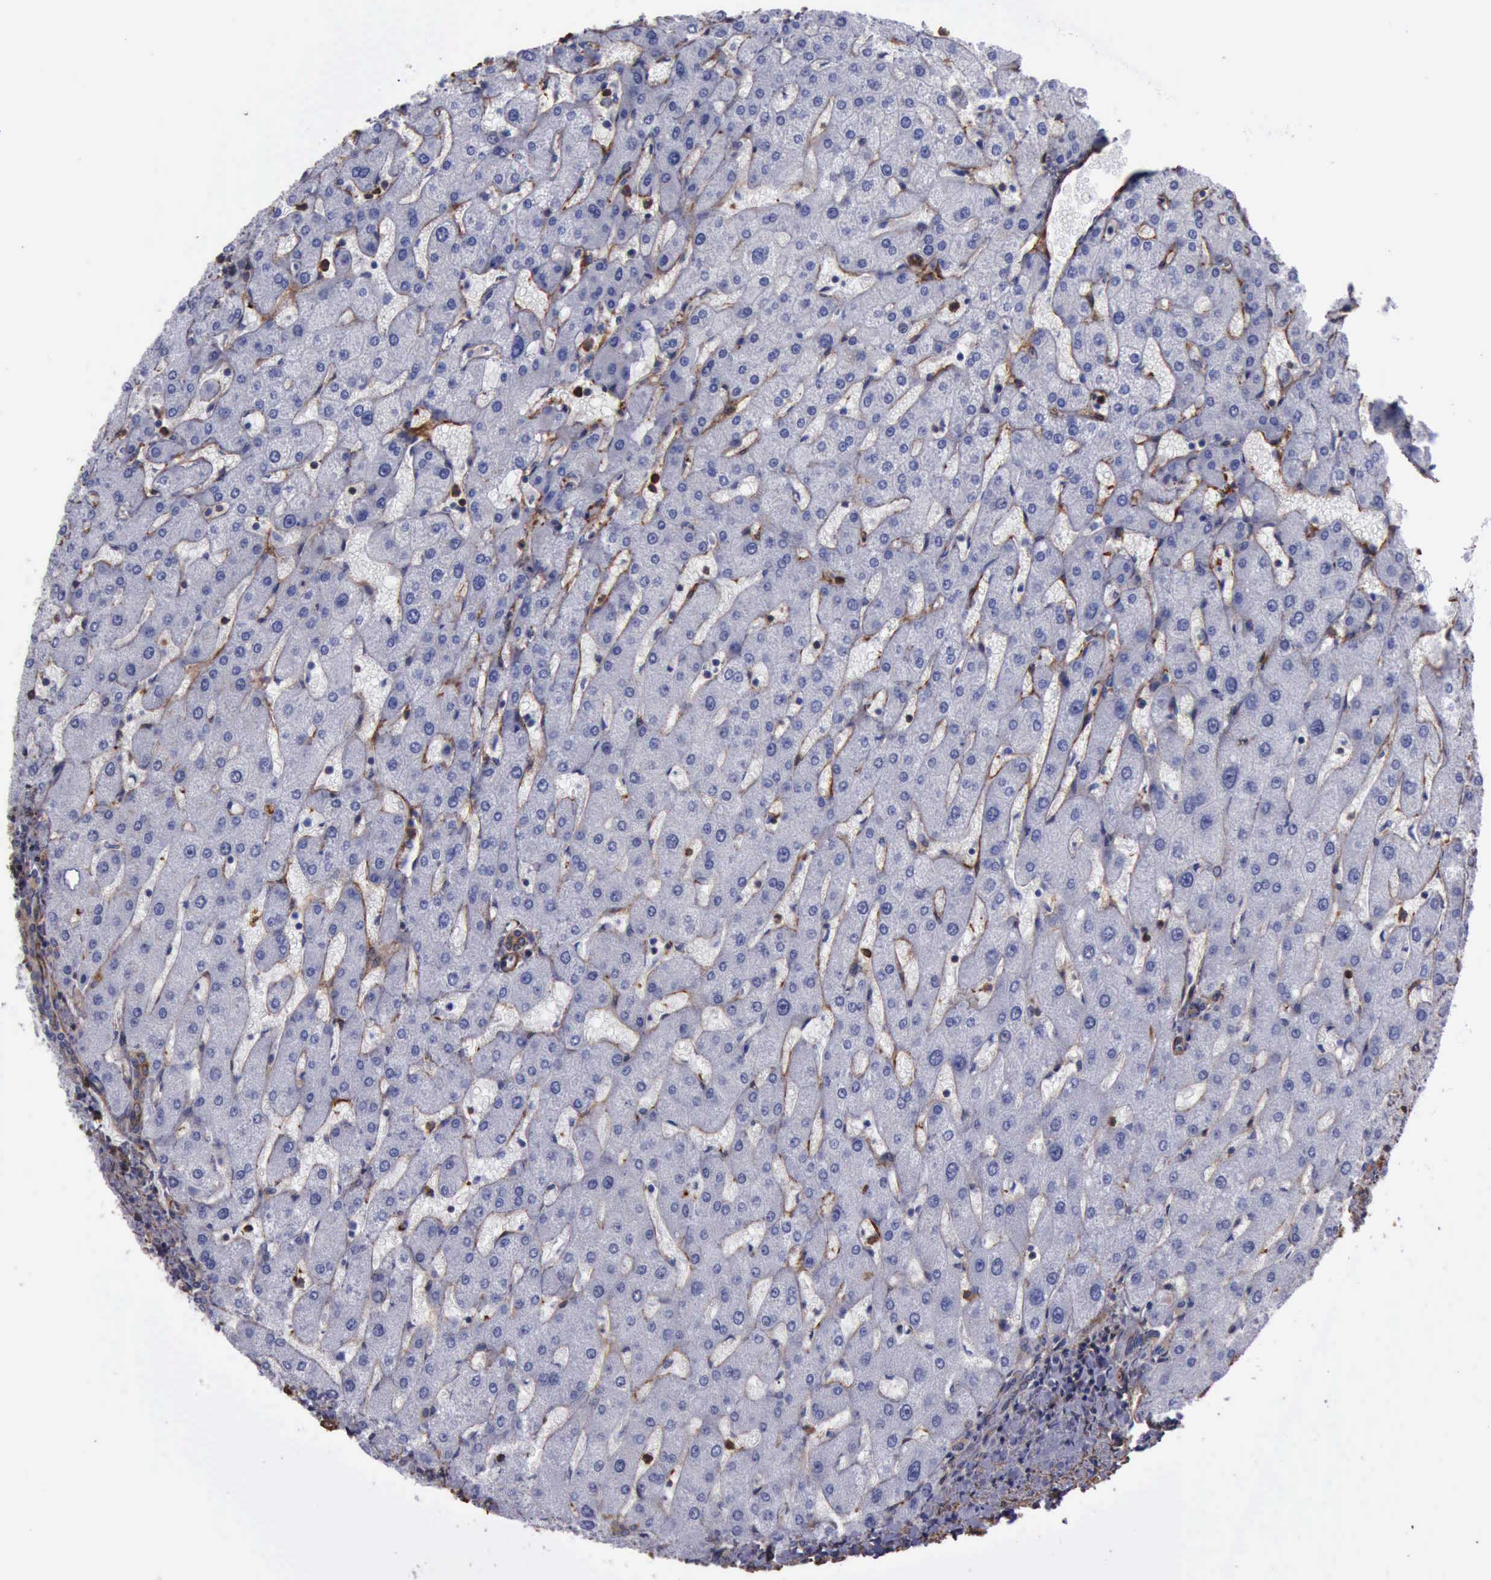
{"staining": {"intensity": "negative", "quantity": "none", "location": "none"}, "tissue": "liver", "cell_type": "Cholangiocytes", "image_type": "normal", "snomed": [{"axis": "morphology", "description": "Normal tissue, NOS"}, {"axis": "topography", "description": "Liver"}], "caption": "IHC of unremarkable human liver demonstrates no expression in cholangiocytes.", "gene": "FLNA", "patient": {"sex": "male", "age": 67}}